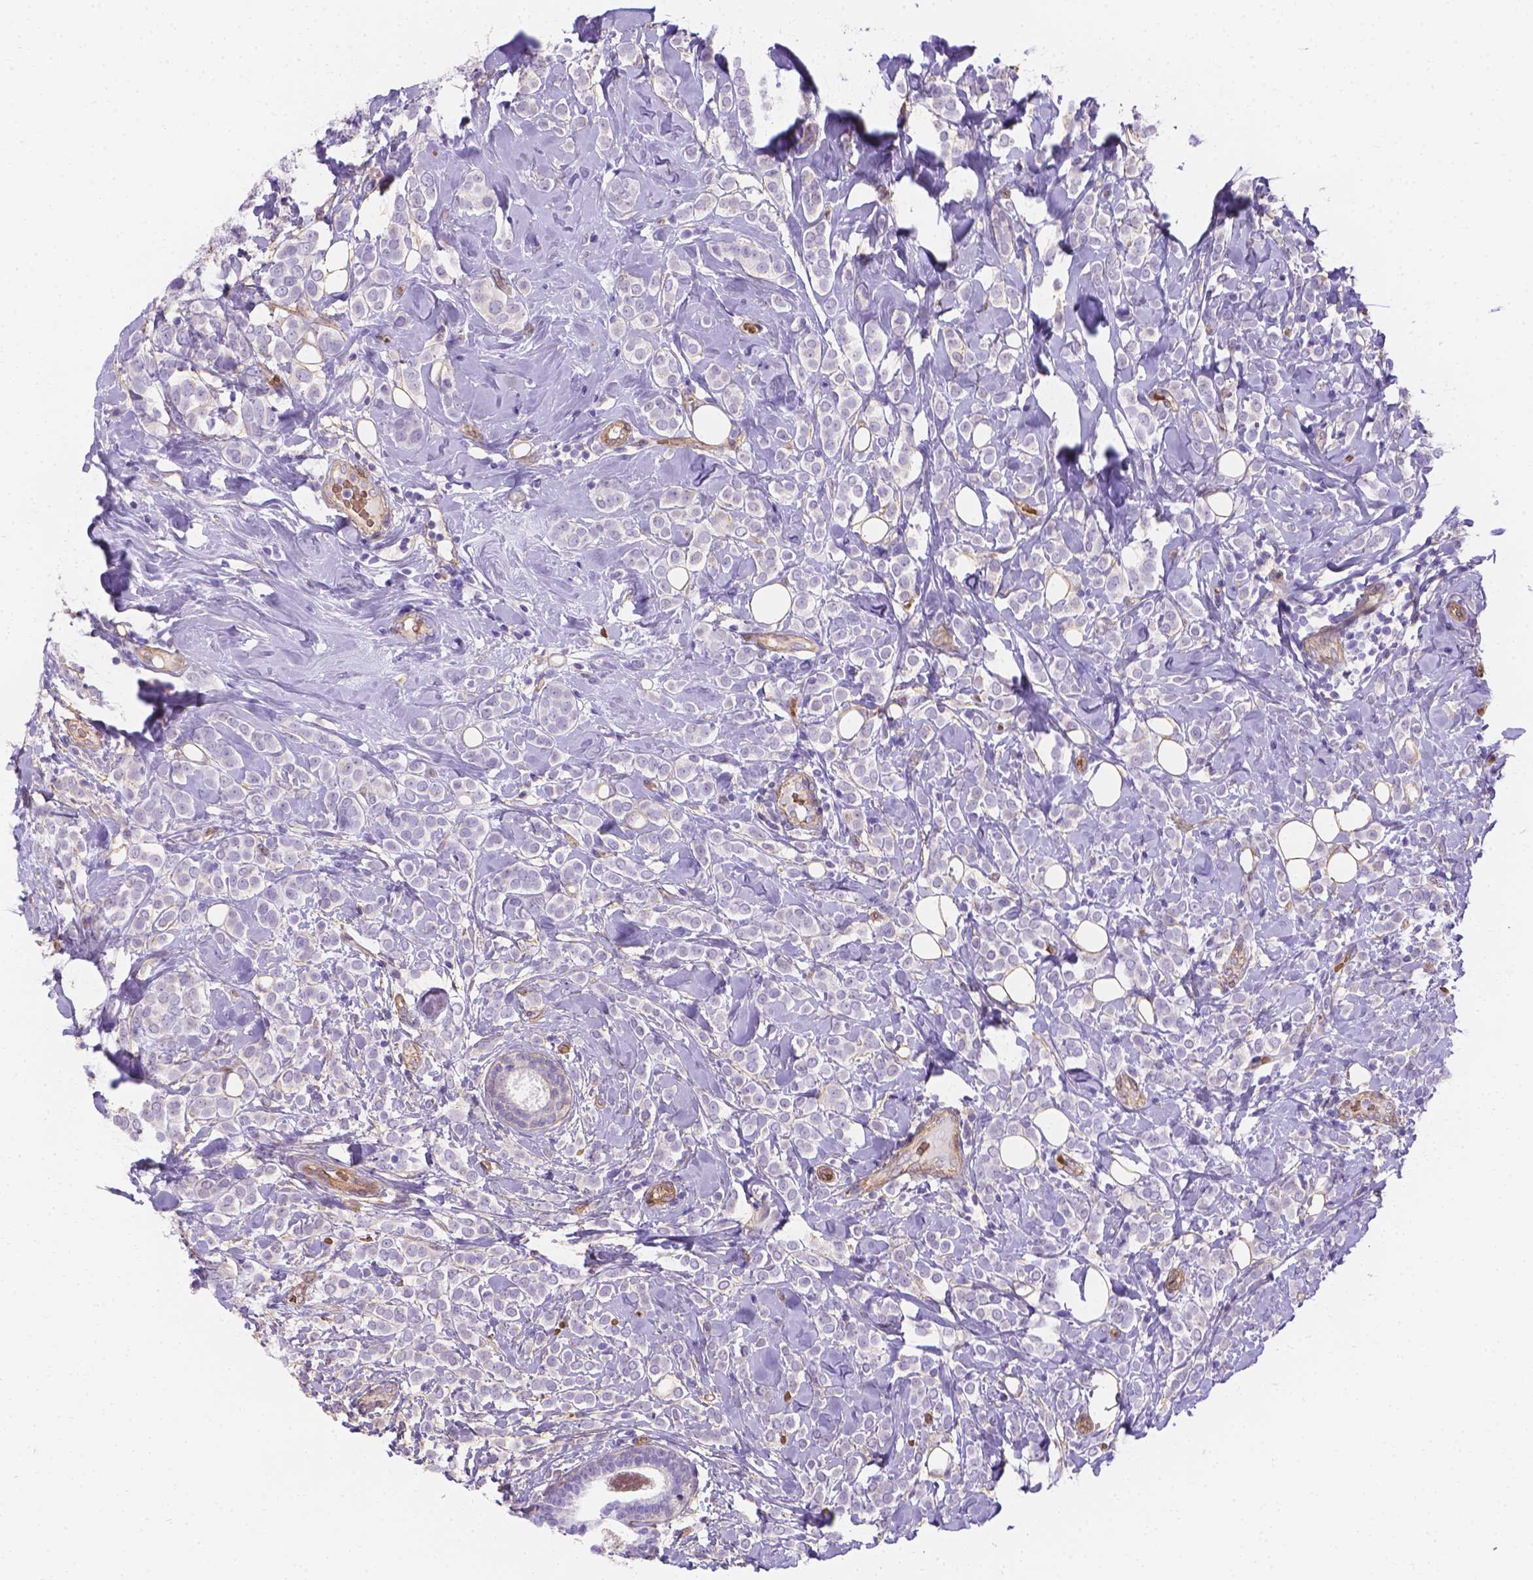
{"staining": {"intensity": "negative", "quantity": "none", "location": "none"}, "tissue": "breast cancer", "cell_type": "Tumor cells", "image_type": "cancer", "snomed": [{"axis": "morphology", "description": "Lobular carcinoma"}, {"axis": "topography", "description": "Breast"}], "caption": "Human breast lobular carcinoma stained for a protein using immunohistochemistry demonstrates no staining in tumor cells.", "gene": "SLC40A1", "patient": {"sex": "female", "age": 49}}